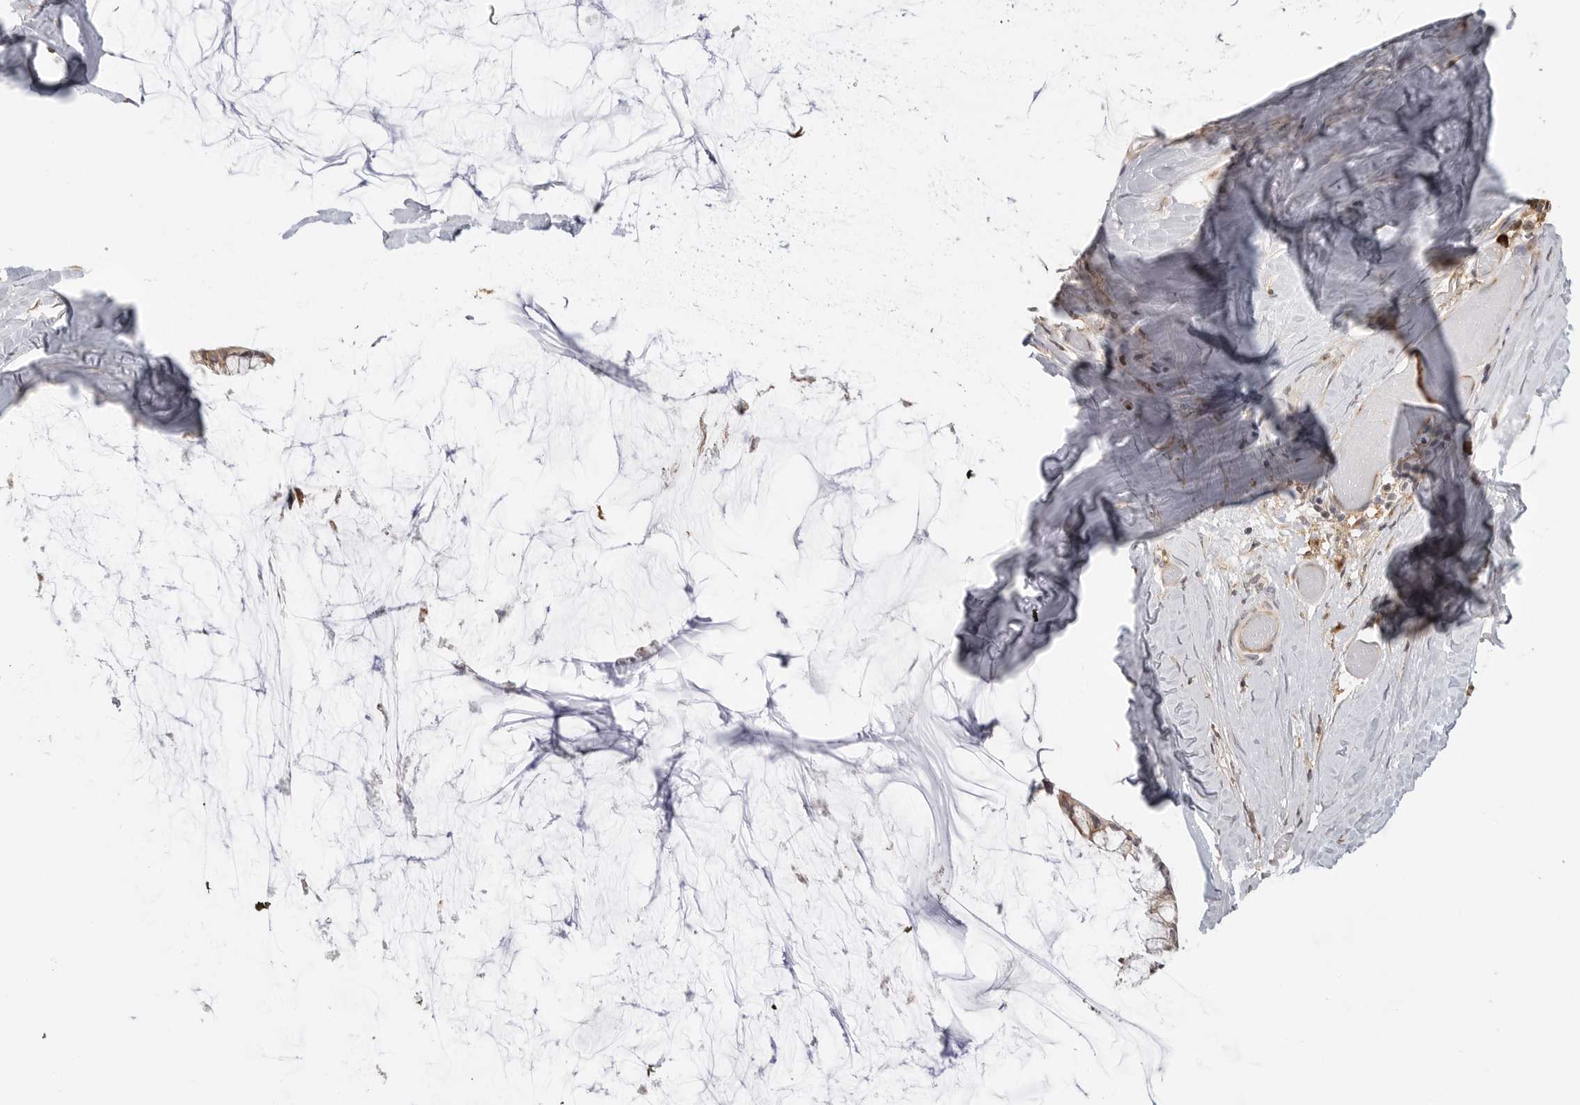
{"staining": {"intensity": "moderate", "quantity": ">75%", "location": "cytoplasmic/membranous"}, "tissue": "ovarian cancer", "cell_type": "Tumor cells", "image_type": "cancer", "snomed": [{"axis": "morphology", "description": "Cystadenocarcinoma, mucinous, NOS"}, {"axis": "topography", "description": "Ovary"}], "caption": "Brown immunohistochemical staining in human mucinous cystadenocarcinoma (ovarian) reveals moderate cytoplasmic/membranous positivity in approximately >75% of tumor cells.", "gene": "IDO1", "patient": {"sex": "female", "age": 39}}